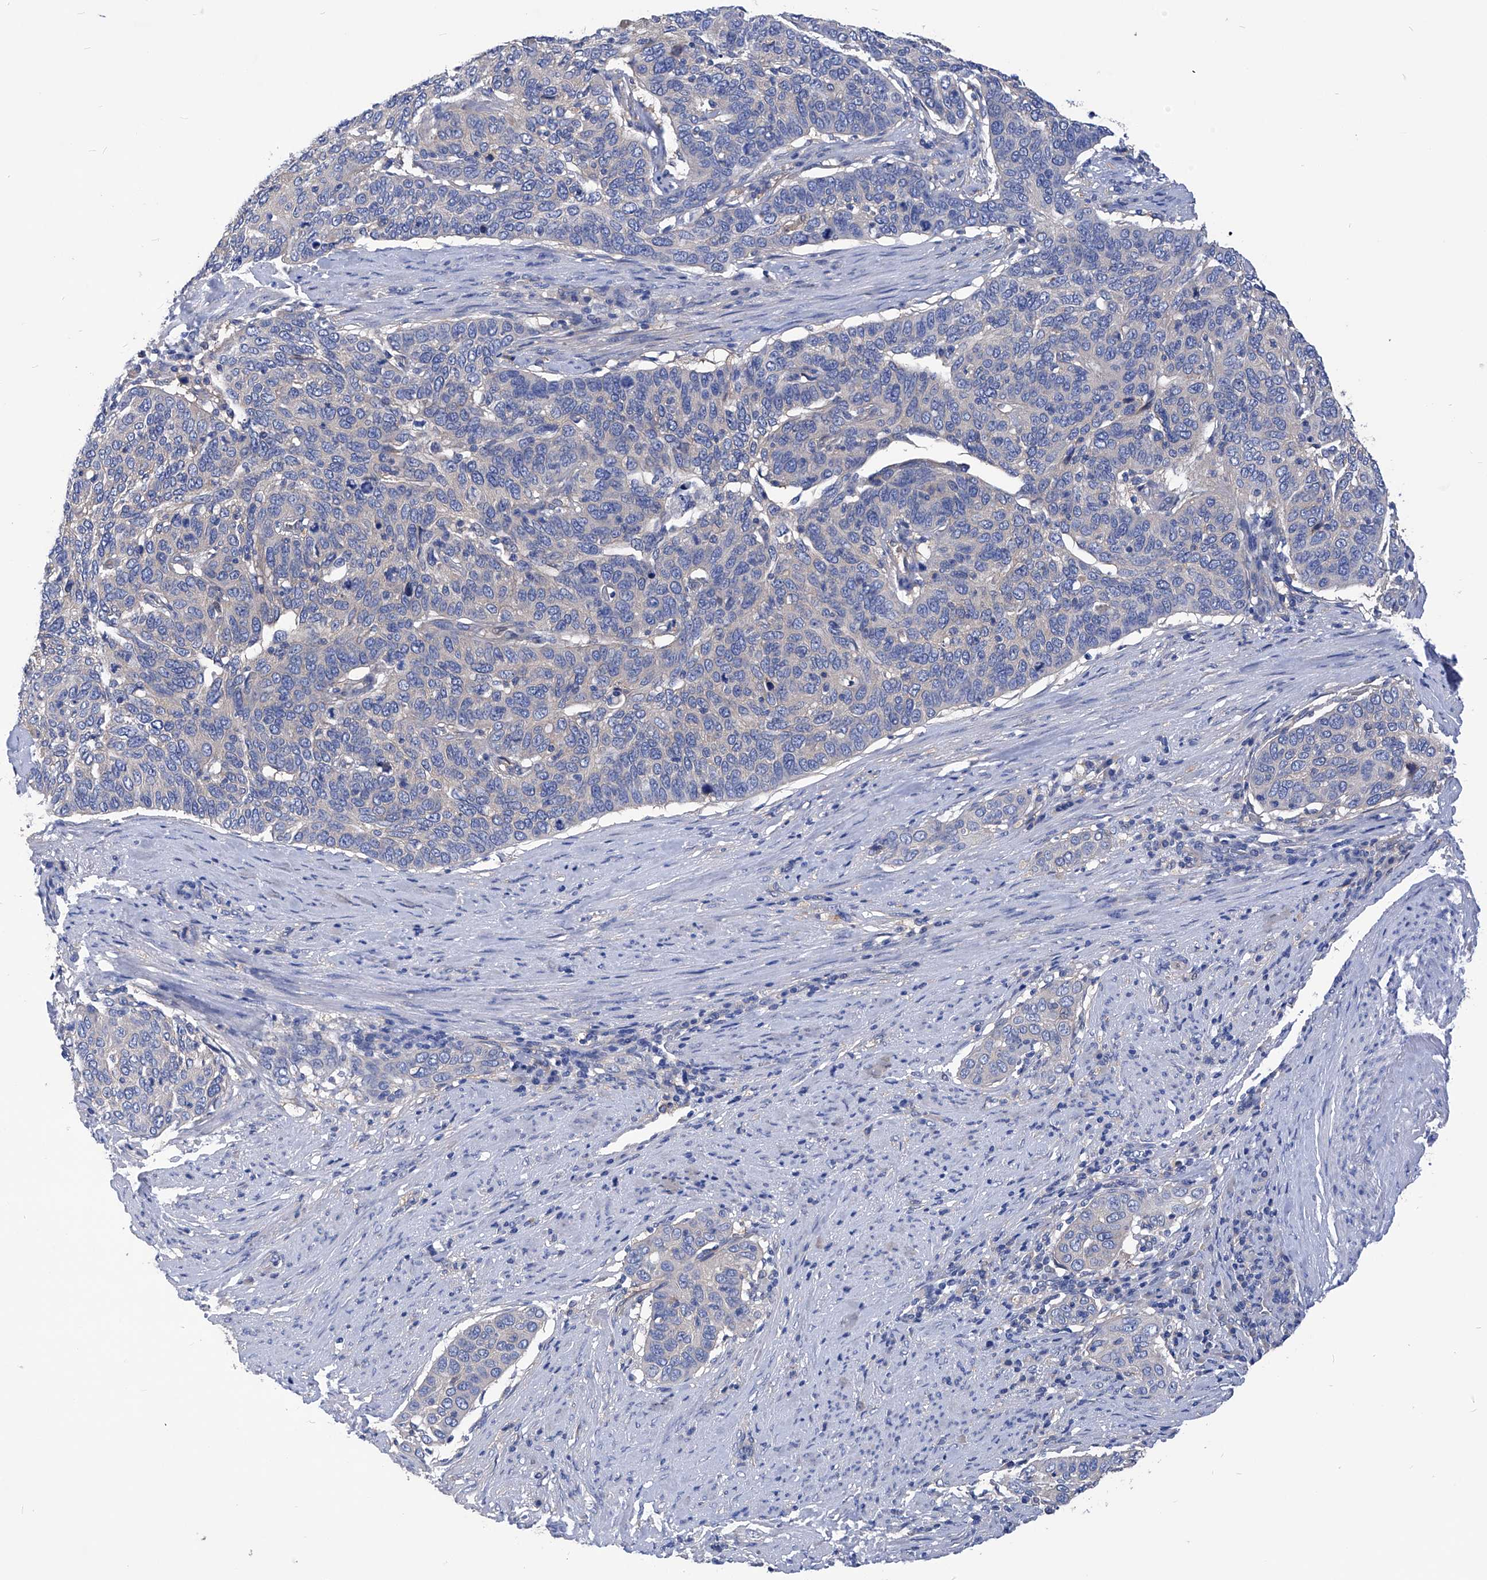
{"staining": {"intensity": "negative", "quantity": "none", "location": "none"}, "tissue": "cervical cancer", "cell_type": "Tumor cells", "image_type": "cancer", "snomed": [{"axis": "morphology", "description": "Squamous cell carcinoma, NOS"}, {"axis": "topography", "description": "Cervix"}], "caption": "An IHC photomicrograph of cervical cancer is shown. There is no staining in tumor cells of cervical cancer. The staining is performed using DAB brown chromogen with nuclei counter-stained in using hematoxylin.", "gene": "XPNPEP1", "patient": {"sex": "female", "age": 60}}